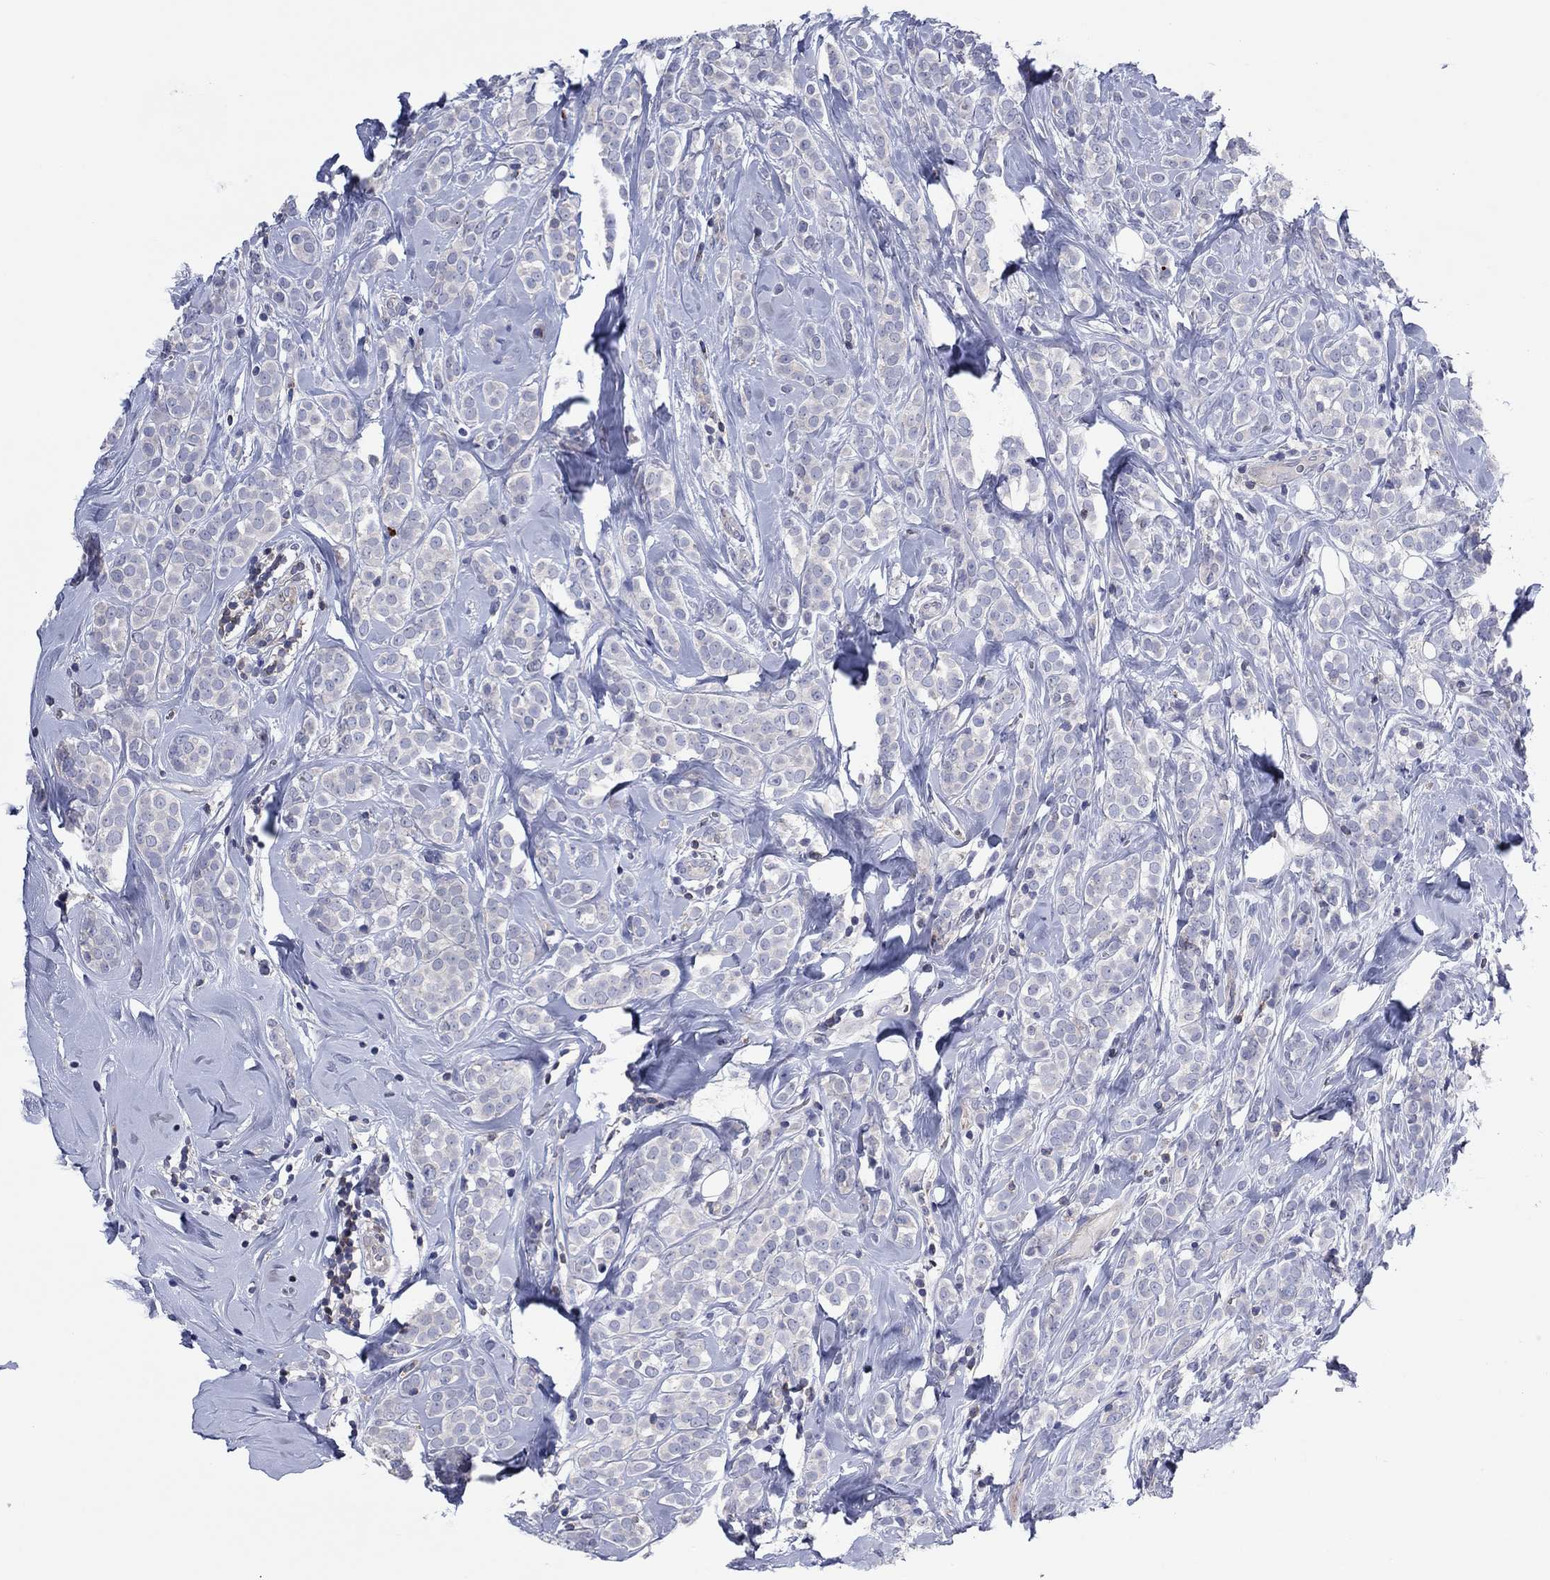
{"staining": {"intensity": "negative", "quantity": "none", "location": "none"}, "tissue": "breast cancer", "cell_type": "Tumor cells", "image_type": "cancer", "snomed": [{"axis": "morphology", "description": "Lobular carcinoma"}, {"axis": "topography", "description": "Breast"}], "caption": "This is an IHC photomicrograph of lobular carcinoma (breast). There is no staining in tumor cells.", "gene": "PVR", "patient": {"sex": "female", "age": 49}}